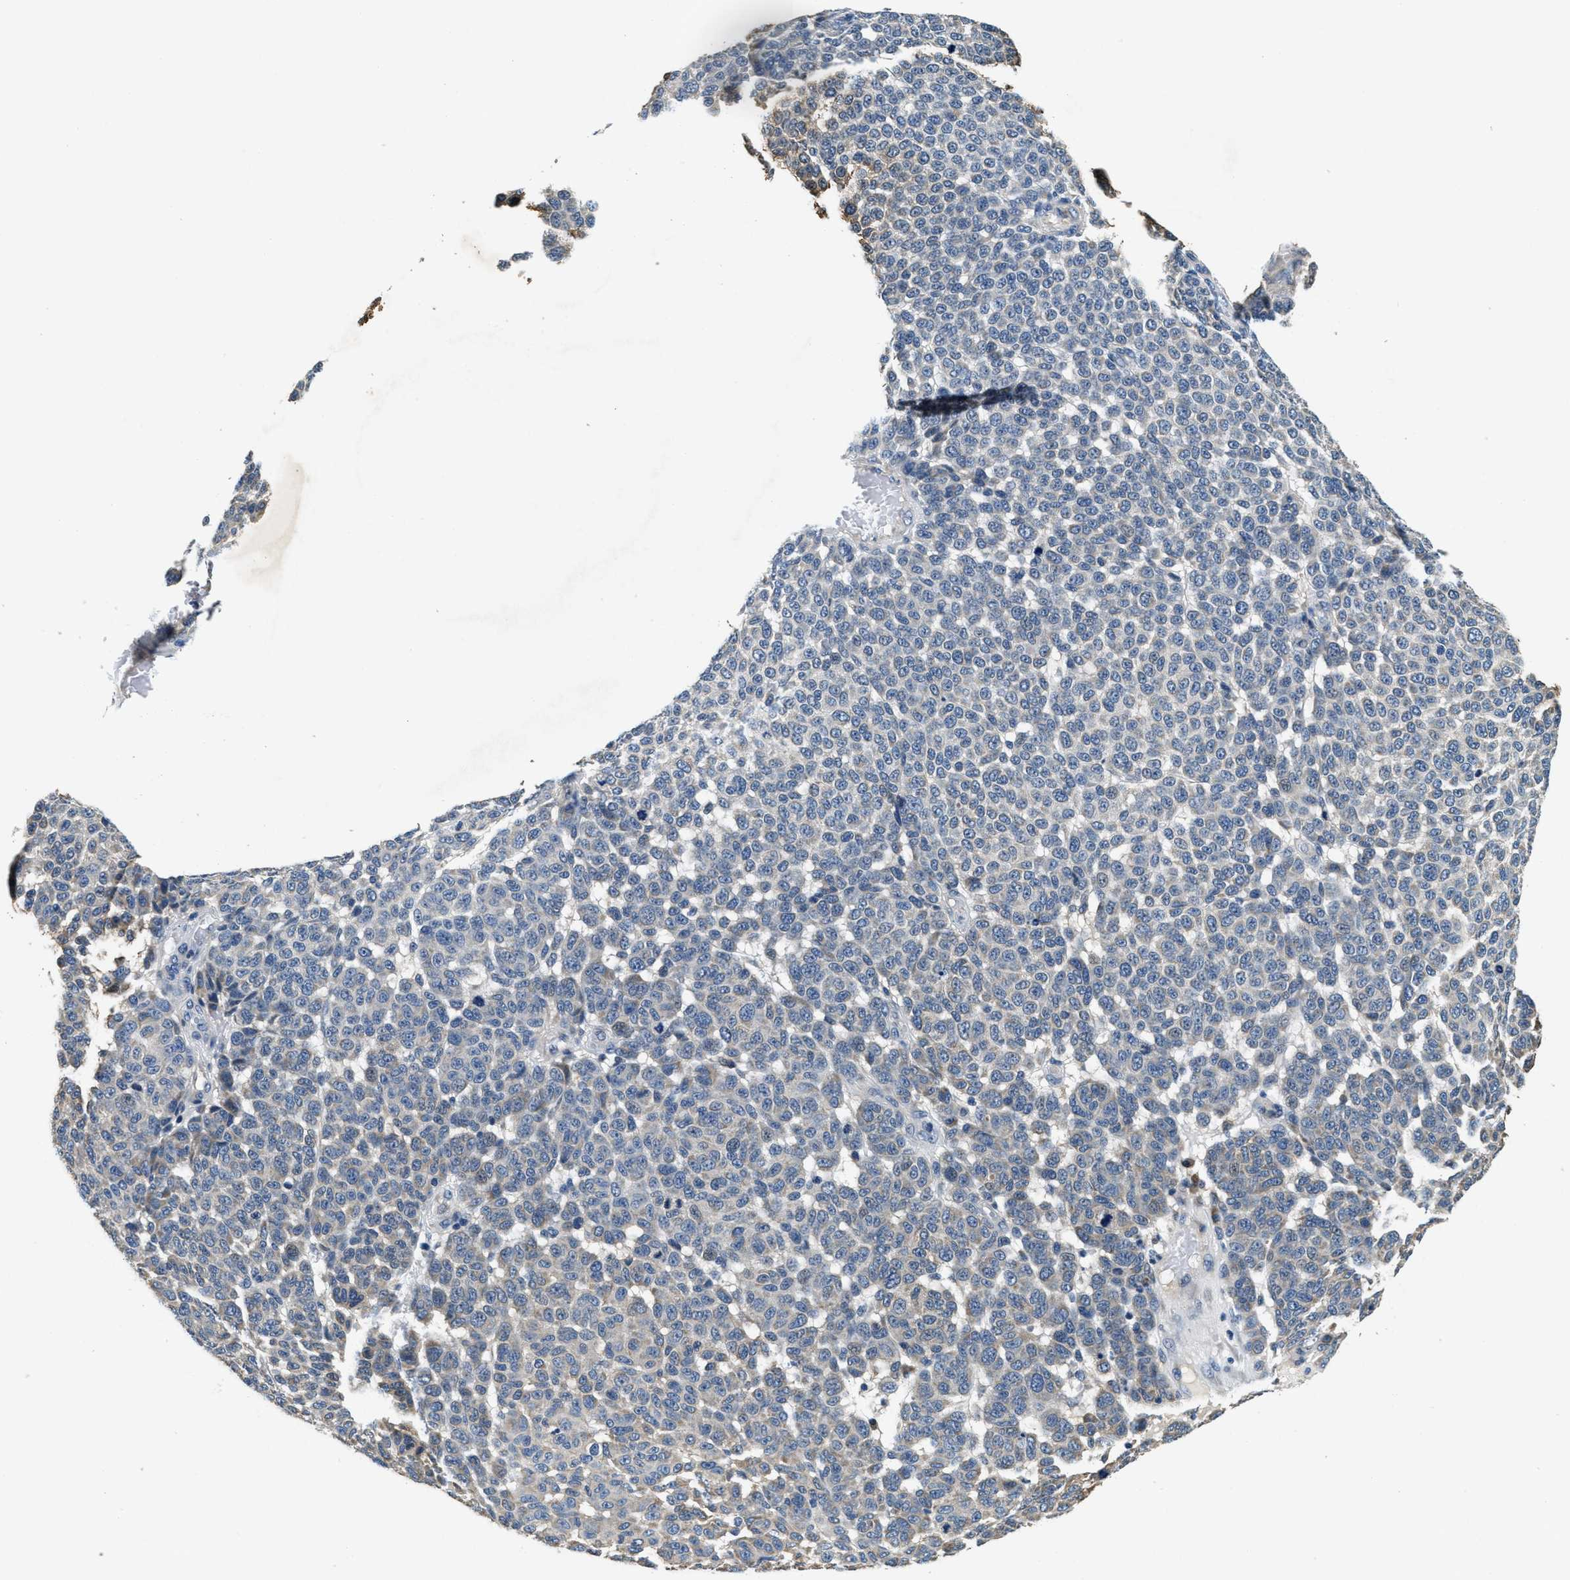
{"staining": {"intensity": "negative", "quantity": "none", "location": "none"}, "tissue": "melanoma", "cell_type": "Tumor cells", "image_type": "cancer", "snomed": [{"axis": "morphology", "description": "Malignant melanoma, NOS"}, {"axis": "topography", "description": "Skin"}], "caption": "This histopathology image is of melanoma stained with IHC to label a protein in brown with the nuclei are counter-stained blue. There is no expression in tumor cells. The staining is performed using DAB (3,3'-diaminobenzidine) brown chromogen with nuclei counter-stained in using hematoxylin.", "gene": "ALDH3A2", "patient": {"sex": "male", "age": 59}}